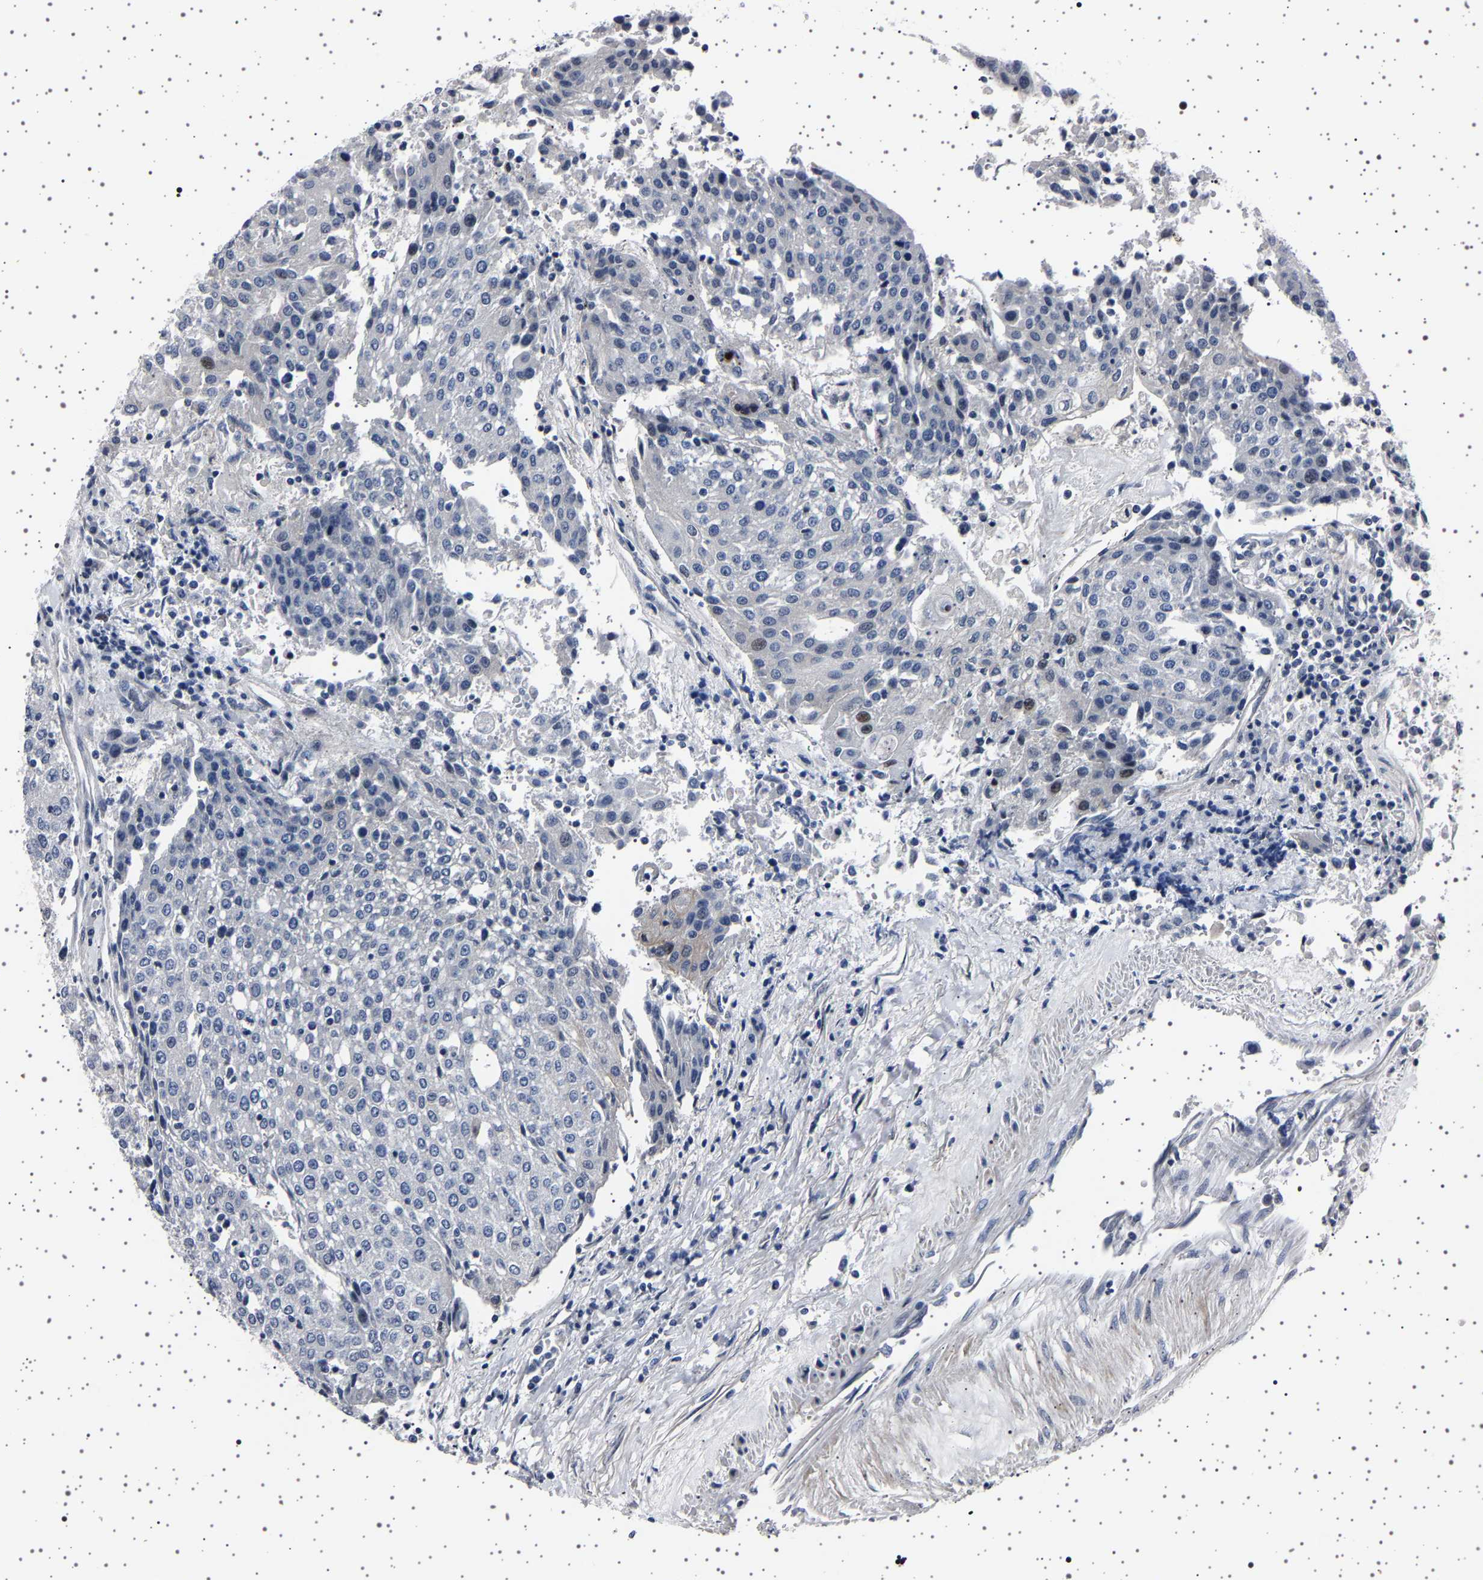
{"staining": {"intensity": "negative", "quantity": "none", "location": "none"}, "tissue": "urothelial cancer", "cell_type": "Tumor cells", "image_type": "cancer", "snomed": [{"axis": "morphology", "description": "Urothelial carcinoma, High grade"}, {"axis": "topography", "description": "Urinary bladder"}], "caption": "Urothelial carcinoma (high-grade) was stained to show a protein in brown. There is no significant staining in tumor cells.", "gene": "PAK5", "patient": {"sex": "female", "age": 85}}